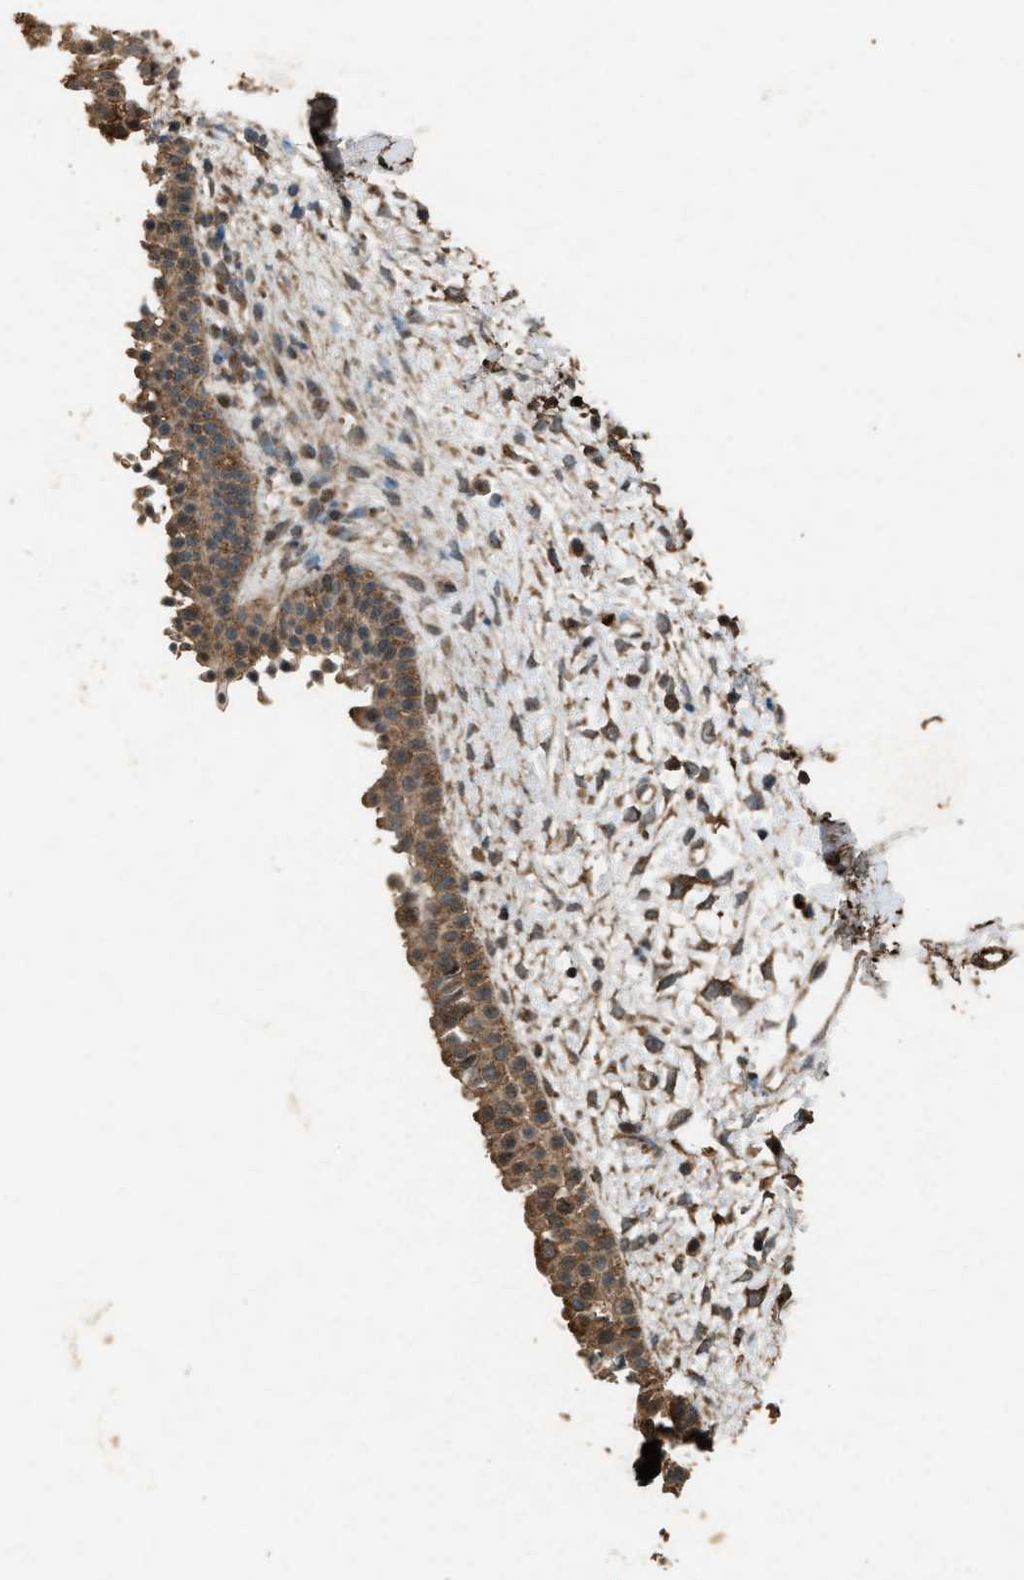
{"staining": {"intensity": "moderate", "quantity": ">75%", "location": "cytoplasmic/membranous"}, "tissue": "nasopharynx", "cell_type": "Respiratory epithelial cells", "image_type": "normal", "snomed": [{"axis": "morphology", "description": "Normal tissue, NOS"}, {"axis": "topography", "description": "Nasopharynx"}], "caption": "High-power microscopy captured an IHC histopathology image of unremarkable nasopharynx, revealing moderate cytoplasmic/membranous staining in approximately >75% of respiratory epithelial cells.", "gene": "PSMD1", "patient": {"sex": "male", "age": 22}}